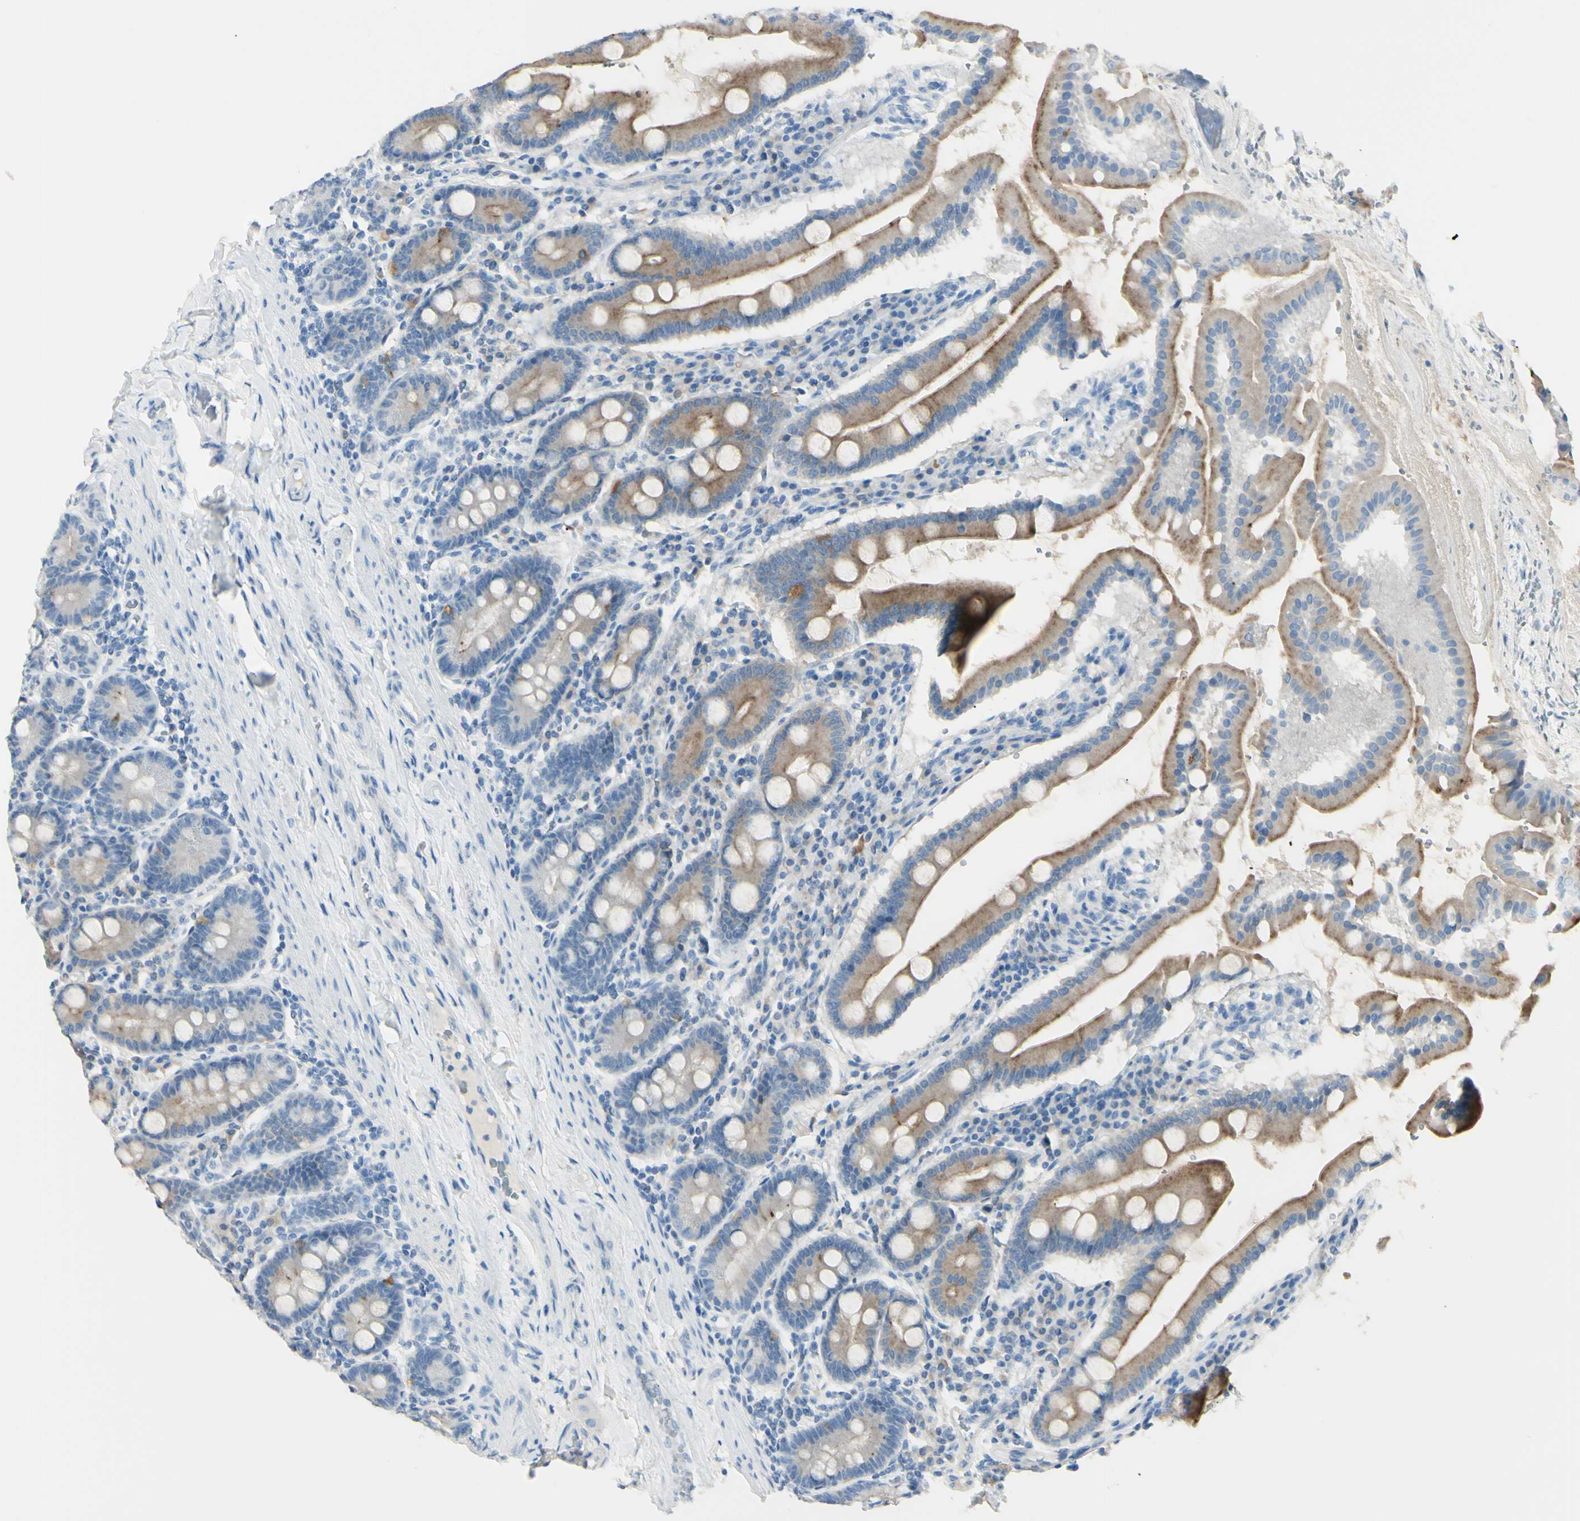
{"staining": {"intensity": "moderate", "quantity": ">75%", "location": "cytoplasmic/membranous"}, "tissue": "duodenum", "cell_type": "Glandular cells", "image_type": "normal", "snomed": [{"axis": "morphology", "description": "Normal tissue, NOS"}, {"axis": "topography", "description": "Duodenum"}], "caption": "A brown stain highlights moderate cytoplasmic/membranous expression of a protein in glandular cells of benign duodenum.", "gene": "FOLH1", "patient": {"sex": "male", "age": 50}}